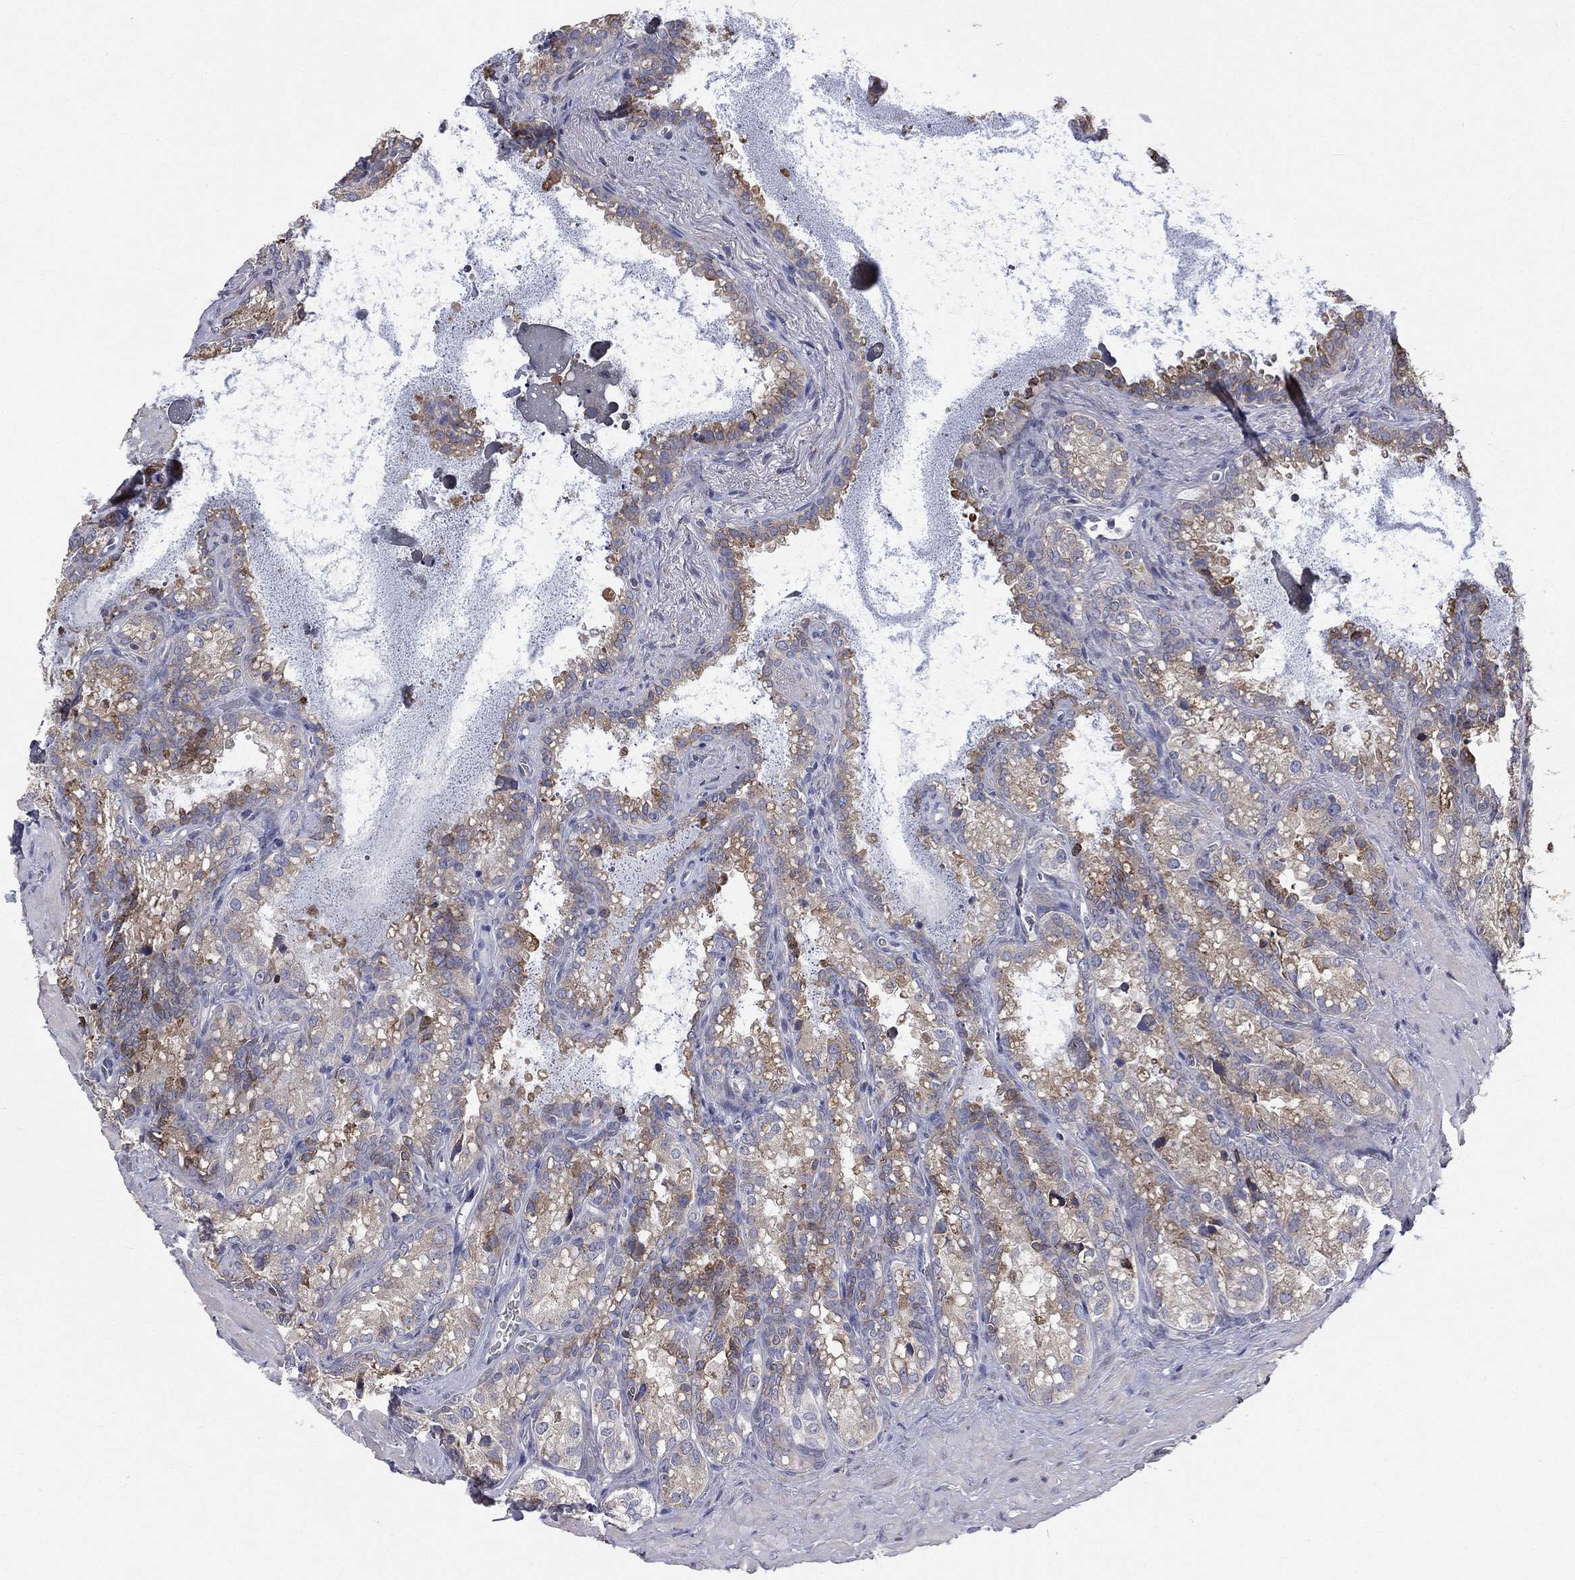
{"staining": {"intensity": "moderate", "quantity": "<25%", "location": "cytoplasmic/membranous"}, "tissue": "seminal vesicle", "cell_type": "Glandular cells", "image_type": "normal", "snomed": [{"axis": "morphology", "description": "Normal tissue, NOS"}, {"axis": "topography", "description": "Seminal veicle"}], "caption": "Seminal vesicle stained with DAB immunohistochemistry shows low levels of moderate cytoplasmic/membranous expression in about <25% of glandular cells. (Stains: DAB (3,3'-diaminobenzidine) in brown, nuclei in blue, Microscopy: brightfield microscopy at high magnification).", "gene": "C20orf96", "patient": {"sex": "male", "age": 68}}